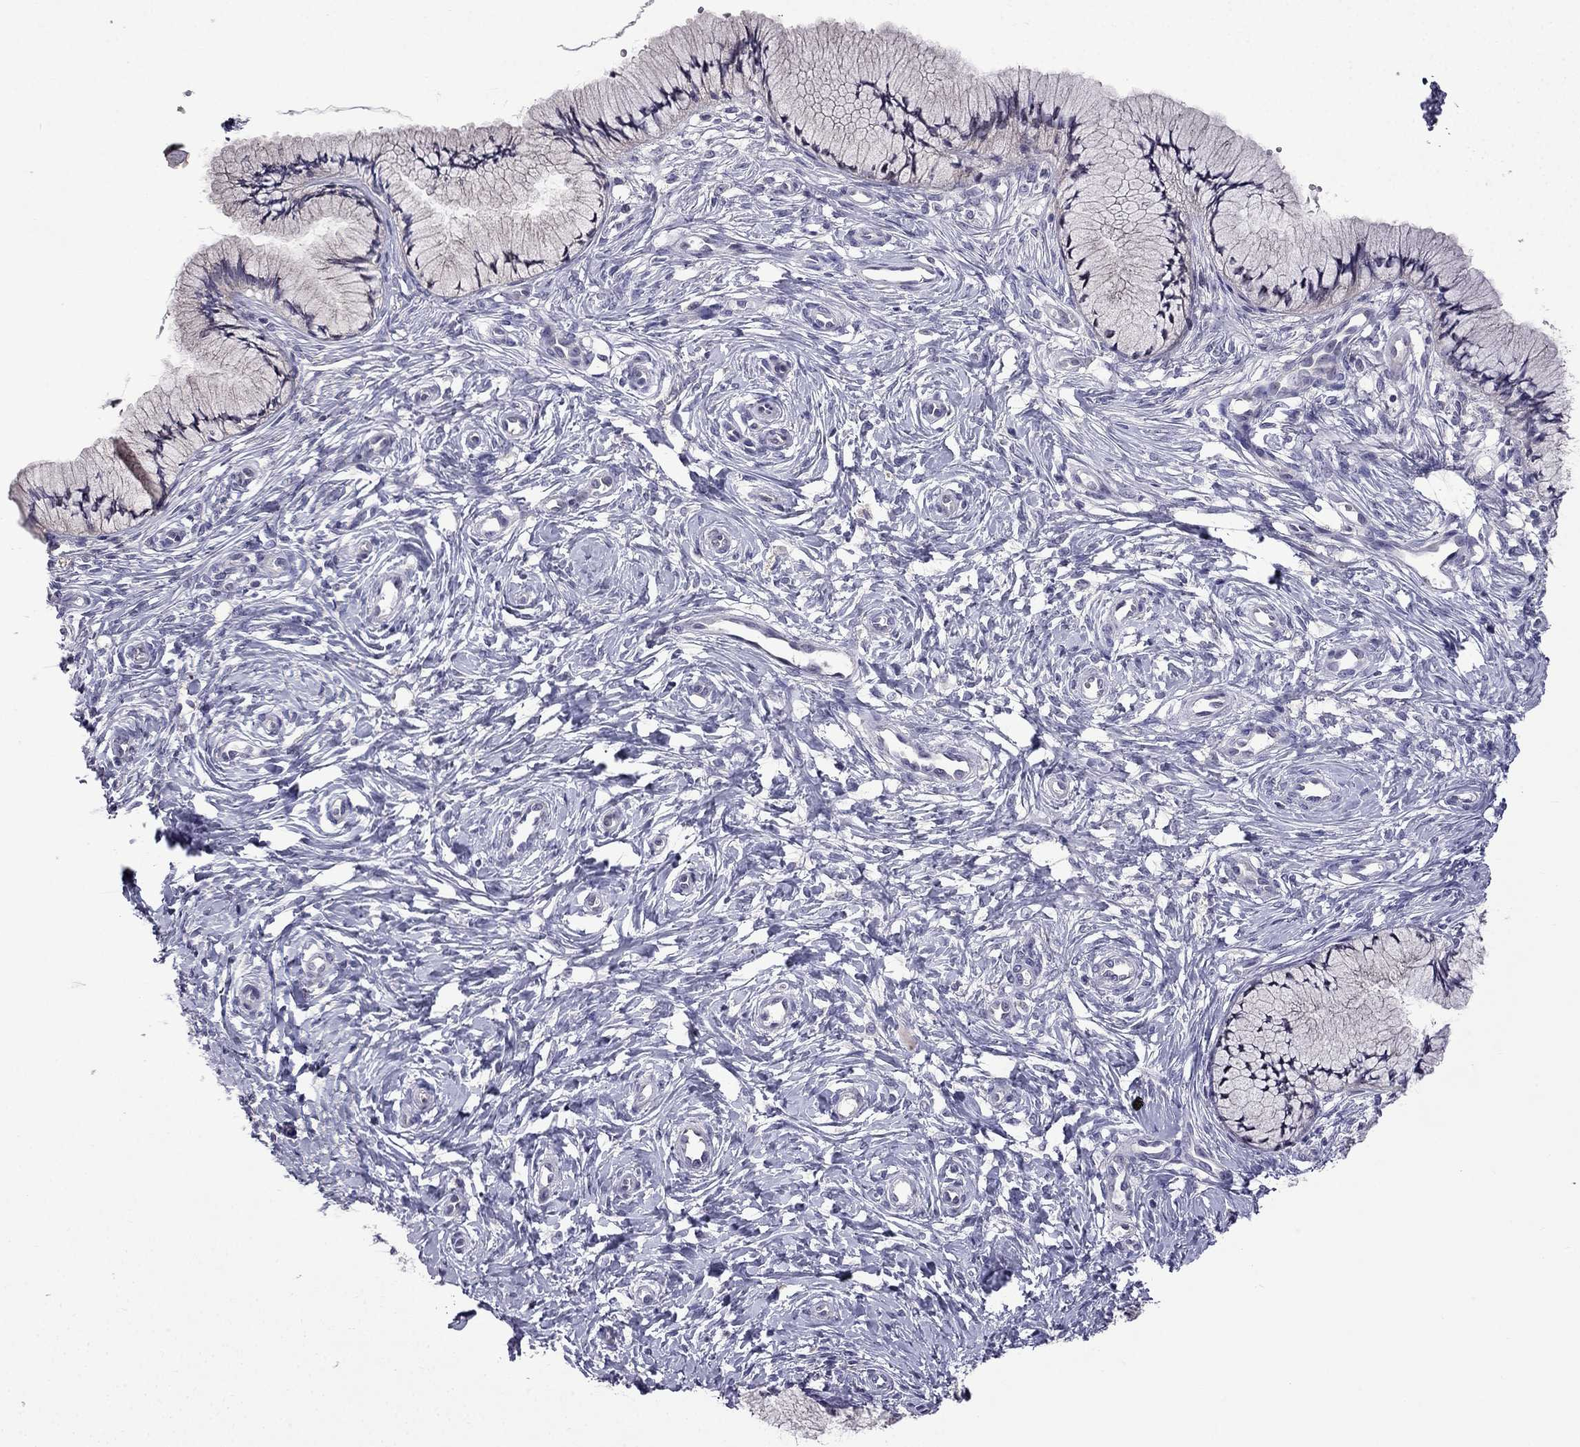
{"staining": {"intensity": "negative", "quantity": "none", "location": "none"}, "tissue": "cervix", "cell_type": "Glandular cells", "image_type": "normal", "snomed": [{"axis": "morphology", "description": "Normal tissue, NOS"}, {"axis": "topography", "description": "Cervix"}], "caption": "High magnification brightfield microscopy of unremarkable cervix stained with DAB (brown) and counterstained with hematoxylin (blue): glandular cells show no significant expression.", "gene": "SLC6A2", "patient": {"sex": "female", "age": 37}}